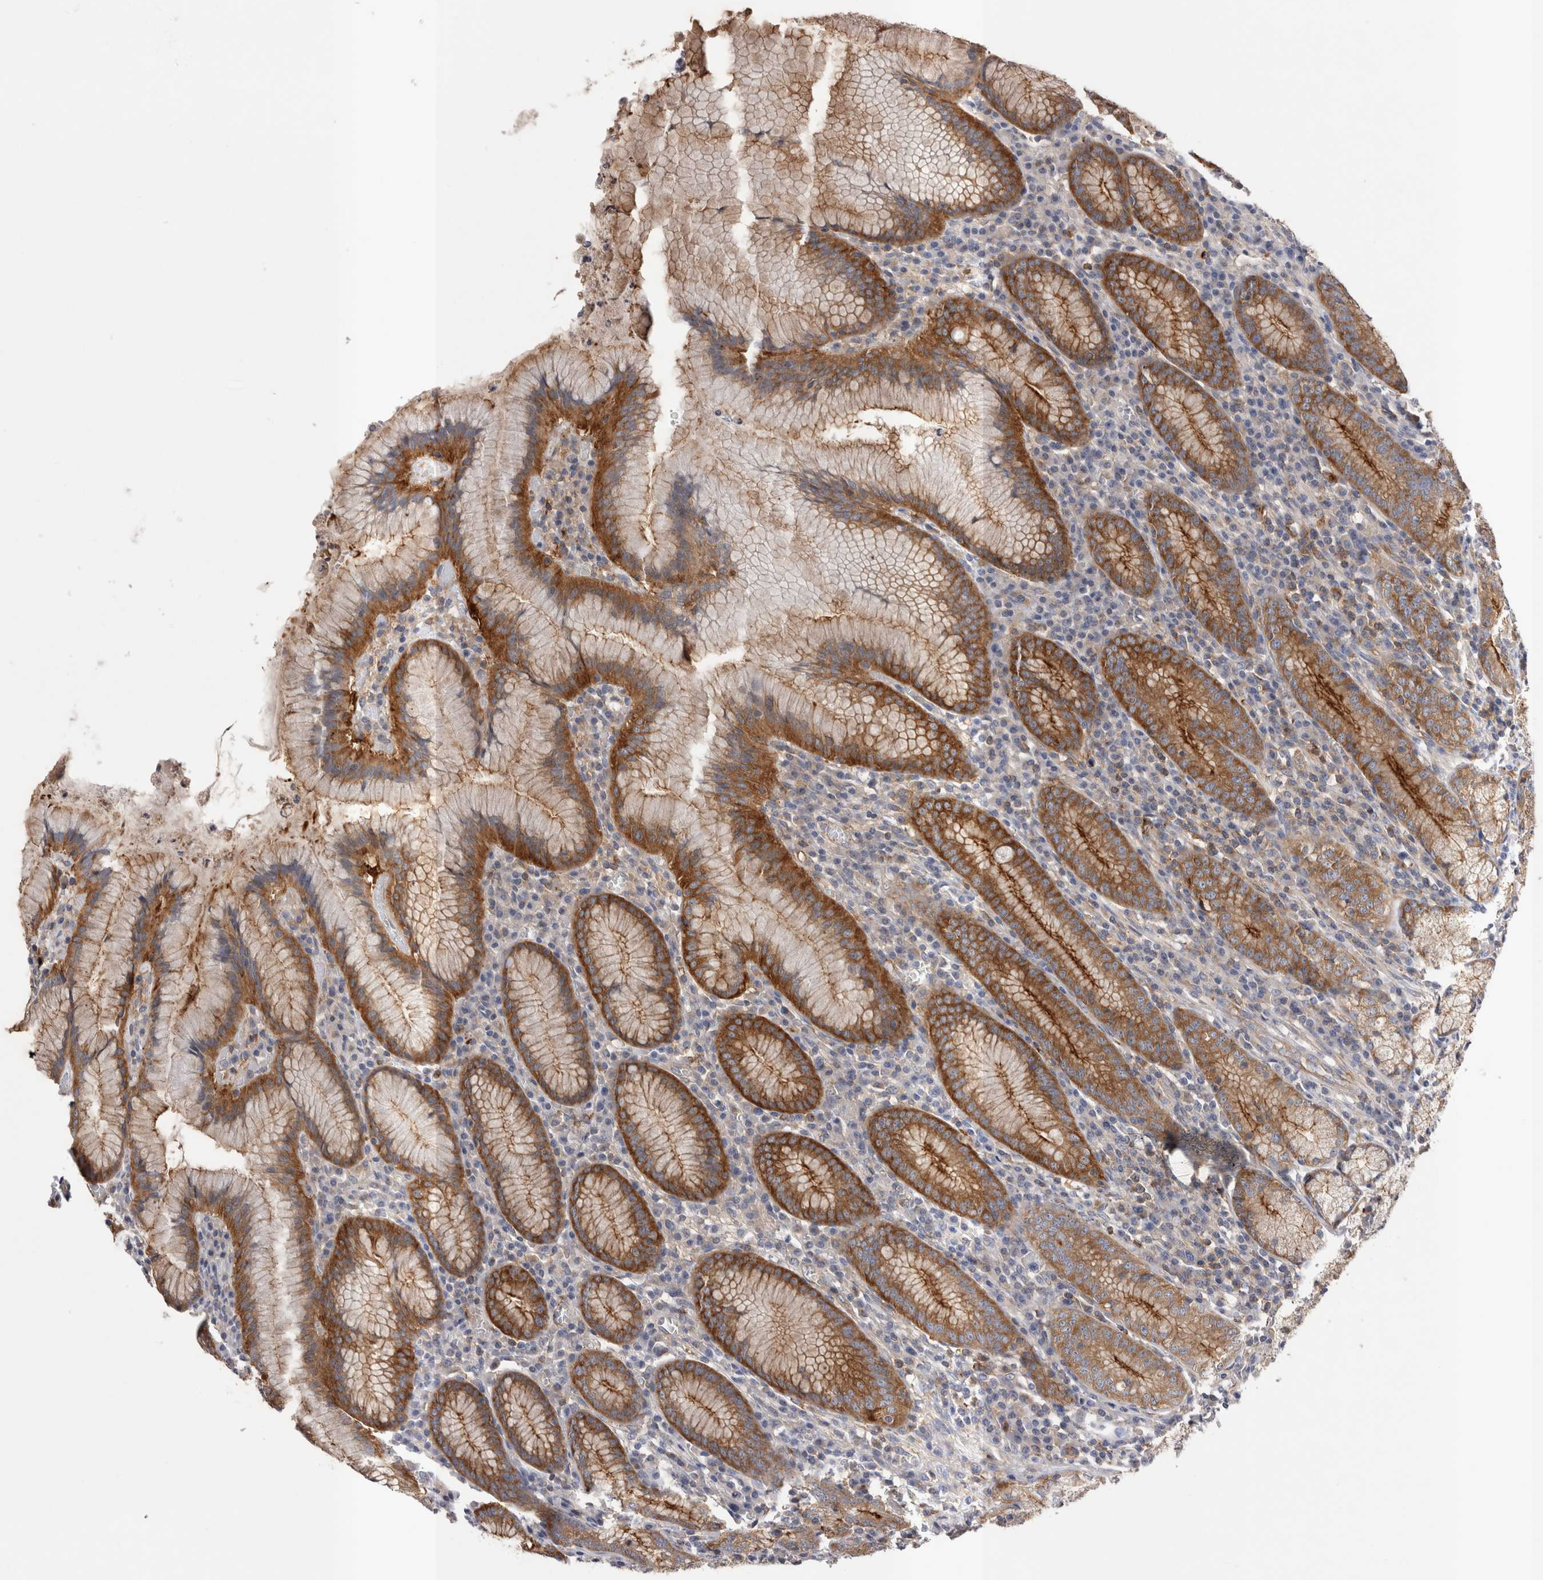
{"staining": {"intensity": "strong", "quantity": ">75%", "location": "cytoplasmic/membranous"}, "tissue": "stomach", "cell_type": "Glandular cells", "image_type": "normal", "snomed": [{"axis": "morphology", "description": "Normal tissue, NOS"}, {"axis": "topography", "description": "Stomach"}], "caption": "An IHC image of unremarkable tissue is shown. Protein staining in brown shows strong cytoplasmic/membranous positivity in stomach within glandular cells.", "gene": "RAB11FIP1", "patient": {"sex": "male", "age": 55}}